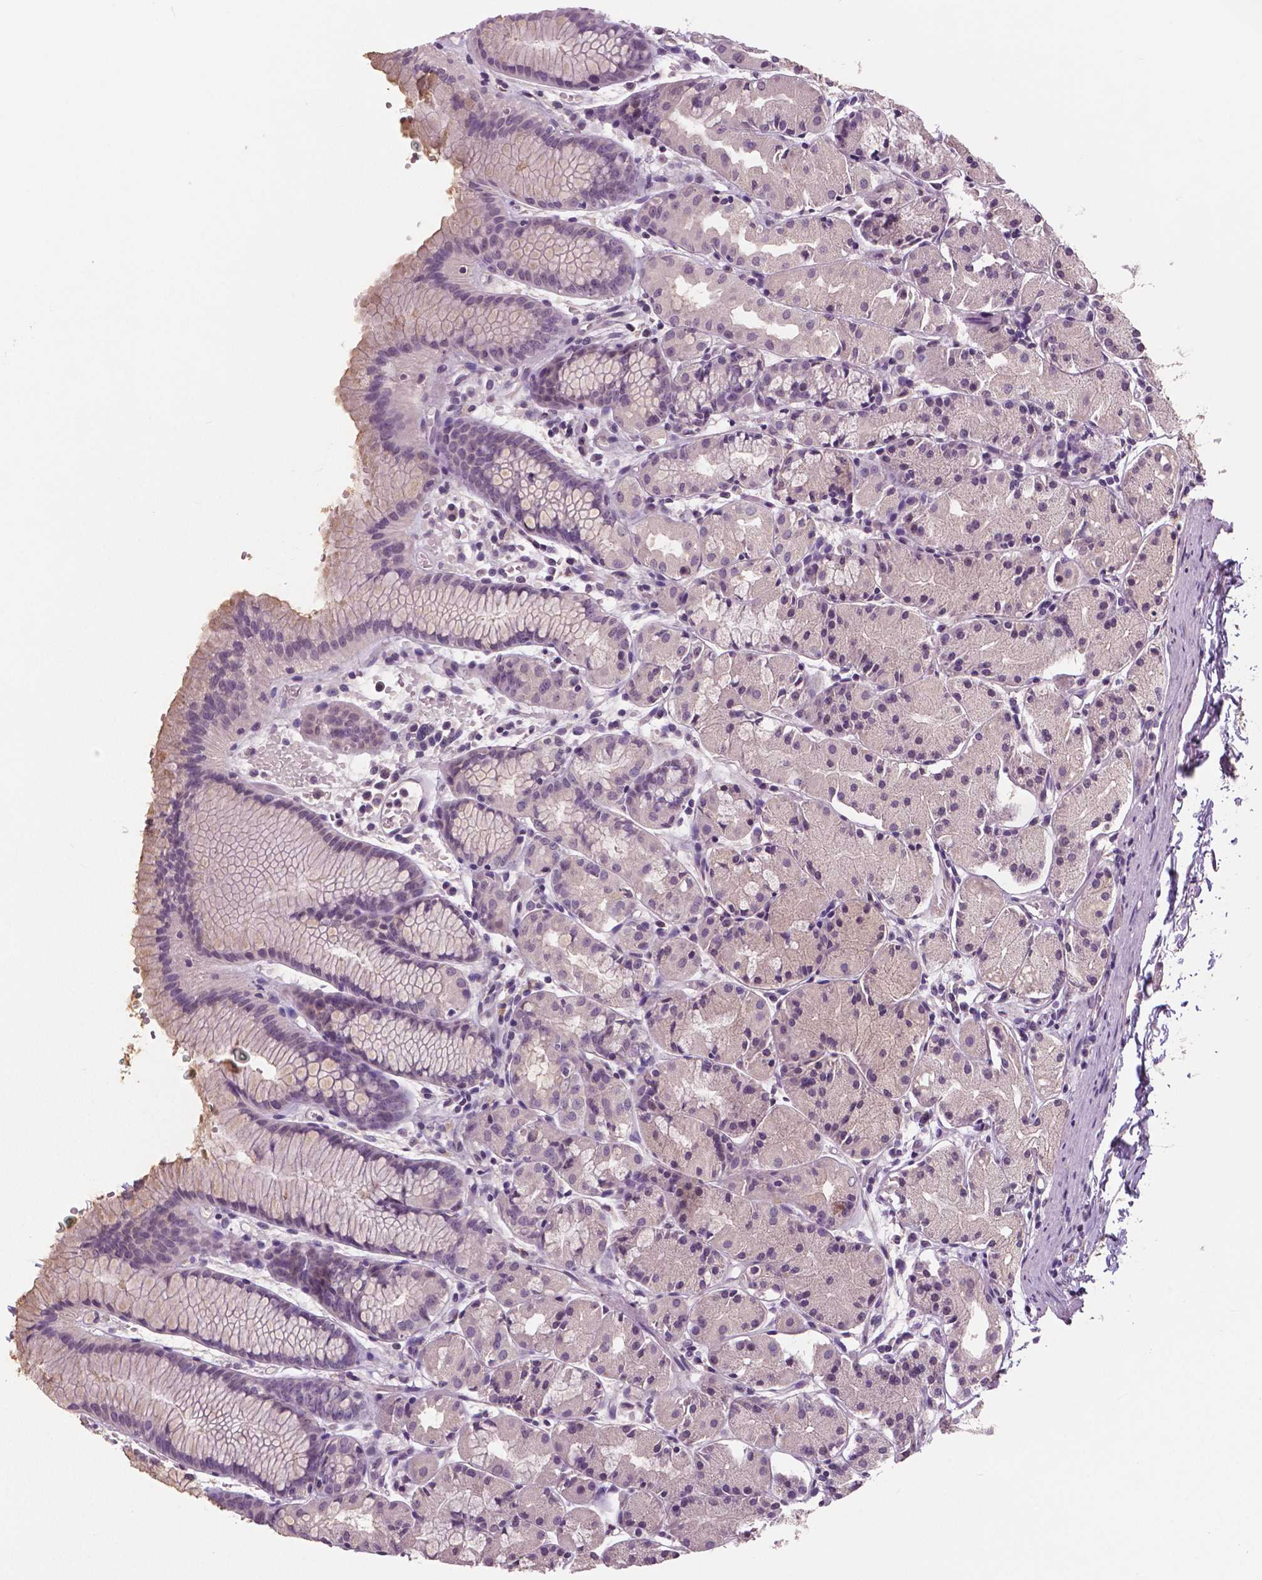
{"staining": {"intensity": "negative", "quantity": "none", "location": "none"}, "tissue": "stomach", "cell_type": "Glandular cells", "image_type": "normal", "snomed": [{"axis": "morphology", "description": "Normal tissue, NOS"}, {"axis": "topography", "description": "Stomach, upper"}], "caption": "Immunohistochemical staining of normal human stomach demonstrates no significant positivity in glandular cells.", "gene": "NECAB1", "patient": {"sex": "male", "age": 47}}